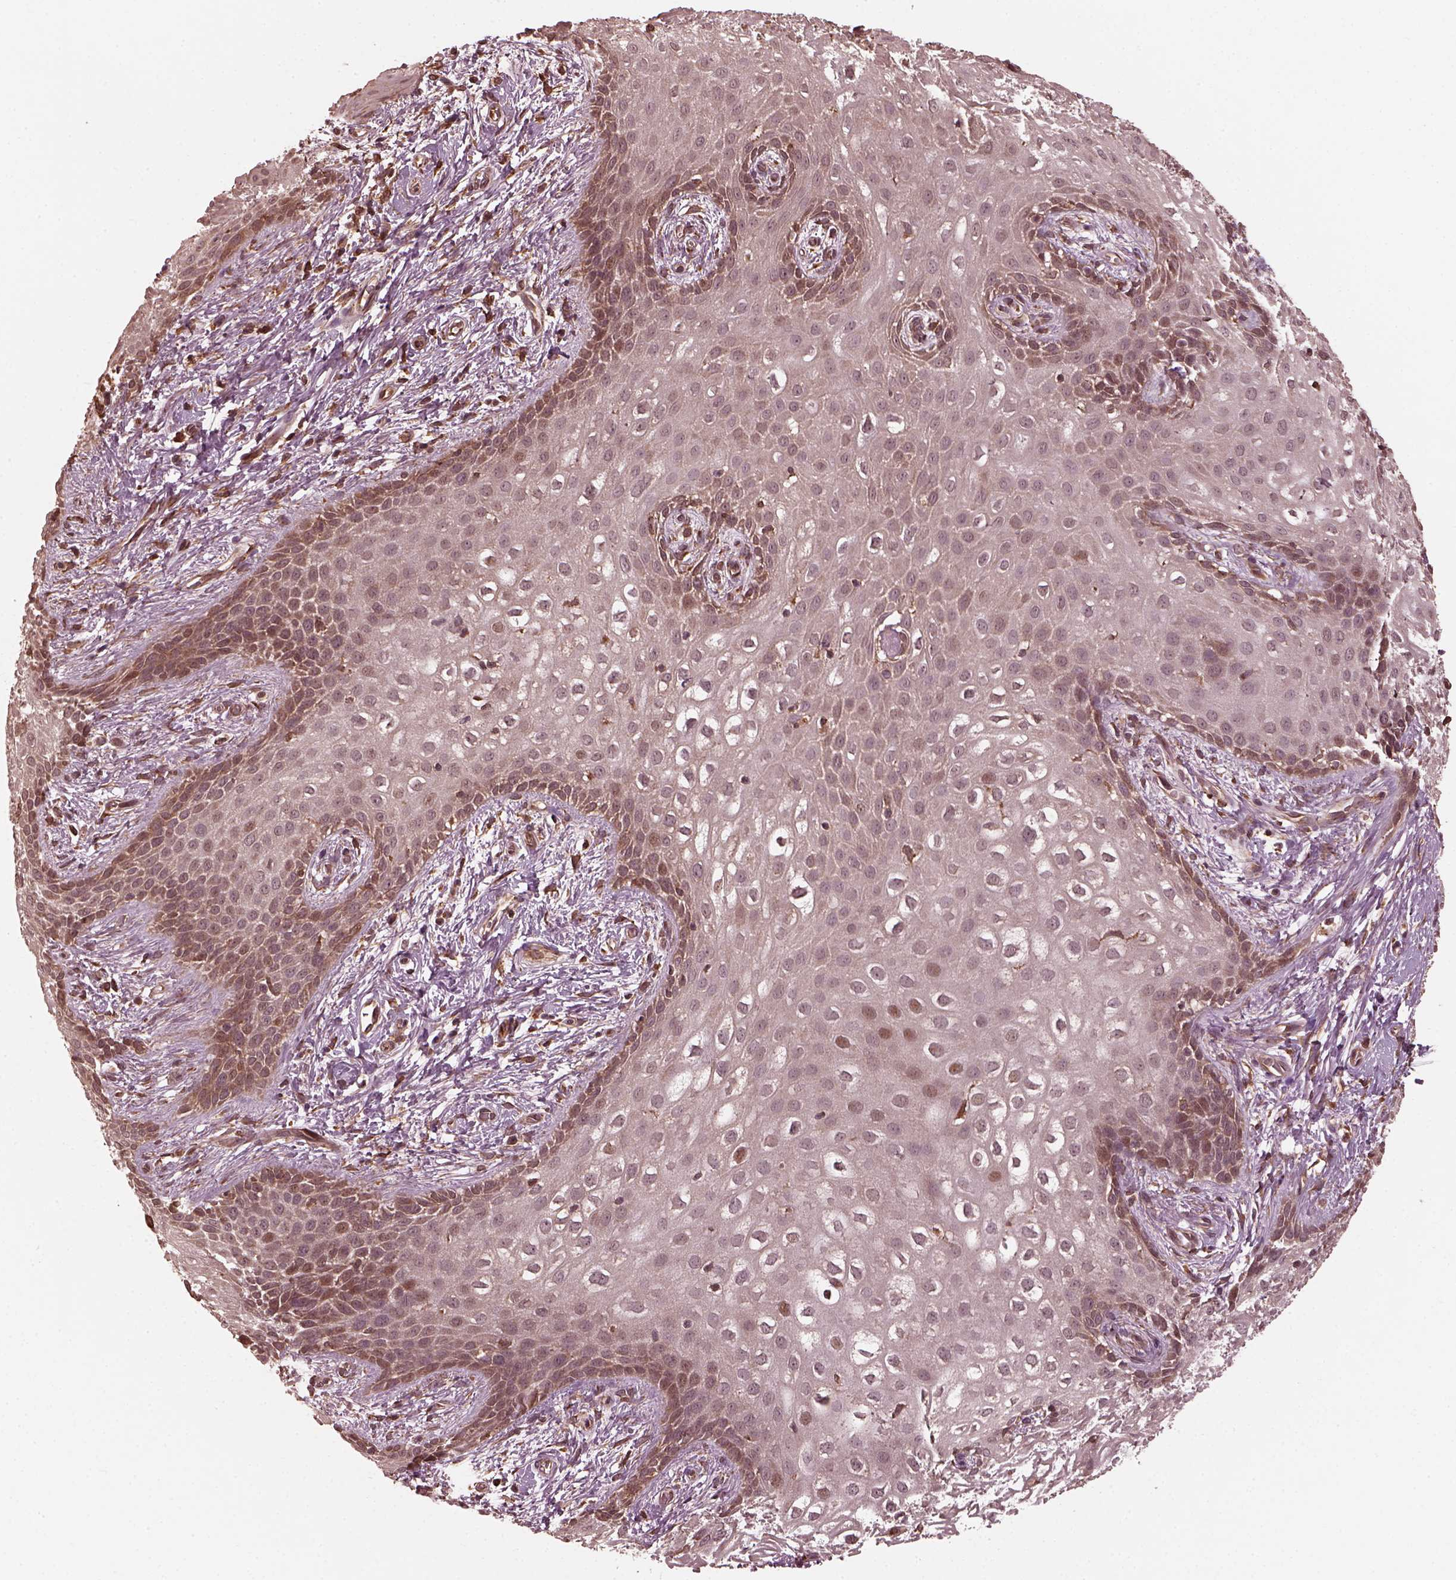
{"staining": {"intensity": "moderate", "quantity": "<25%", "location": "cytoplasmic/membranous"}, "tissue": "skin", "cell_type": "Epidermal cells", "image_type": "normal", "snomed": [{"axis": "morphology", "description": "Normal tissue, NOS"}, {"axis": "topography", "description": "Anal"}], "caption": "Immunohistochemical staining of unremarkable human skin displays moderate cytoplasmic/membranous protein expression in about <25% of epidermal cells. The staining was performed using DAB to visualize the protein expression in brown, while the nuclei were stained in blue with hematoxylin (Magnification: 20x).", "gene": "ZNF292", "patient": {"sex": "female", "age": 46}}